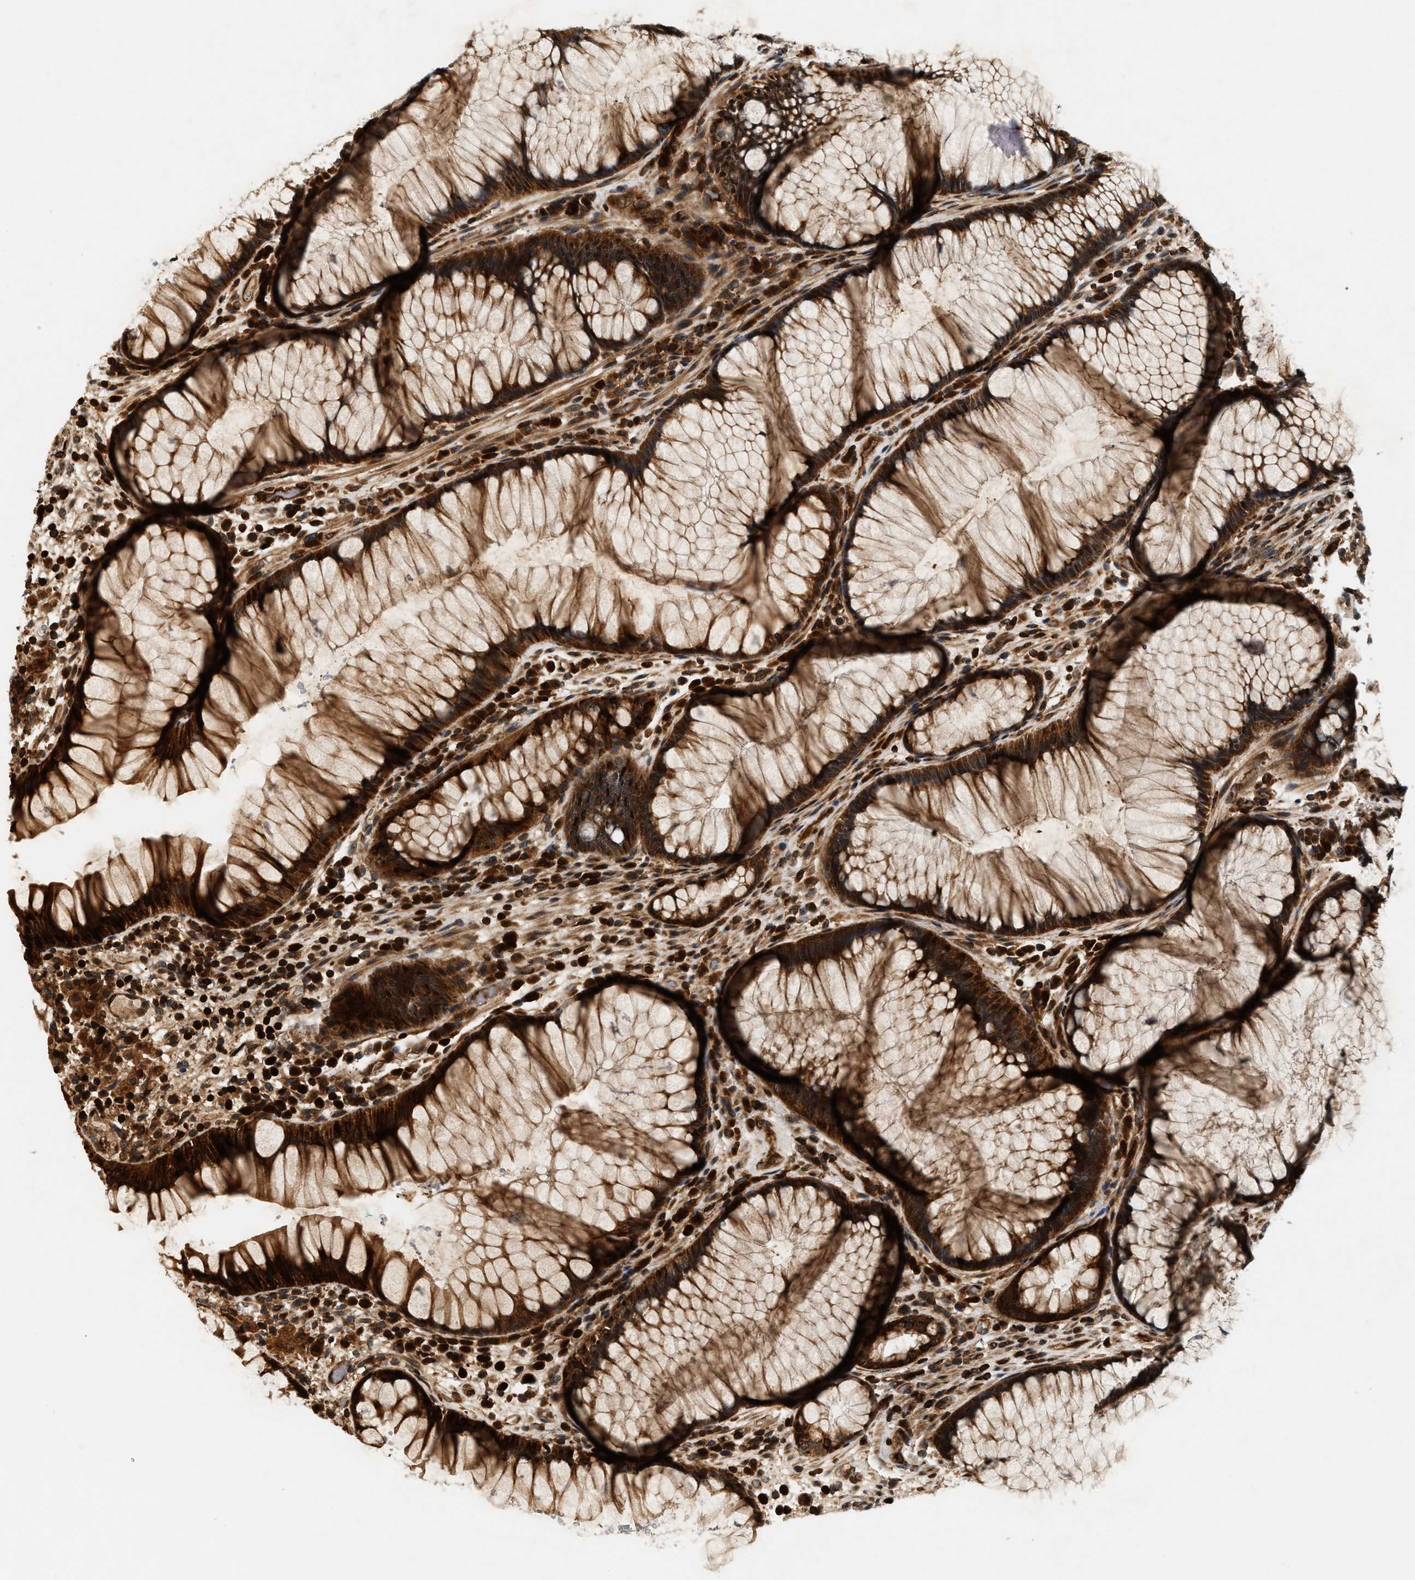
{"staining": {"intensity": "strong", "quantity": ">75%", "location": "cytoplasmic/membranous"}, "tissue": "rectum", "cell_type": "Glandular cells", "image_type": "normal", "snomed": [{"axis": "morphology", "description": "Normal tissue, NOS"}, {"axis": "topography", "description": "Rectum"}], "caption": "Strong cytoplasmic/membranous staining for a protein is identified in approximately >75% of glandular cells of benign rectum using immunohistochemistry (IHC).", "gene": "SAMD9", "patient": {"sex": "male", "age": 51}}